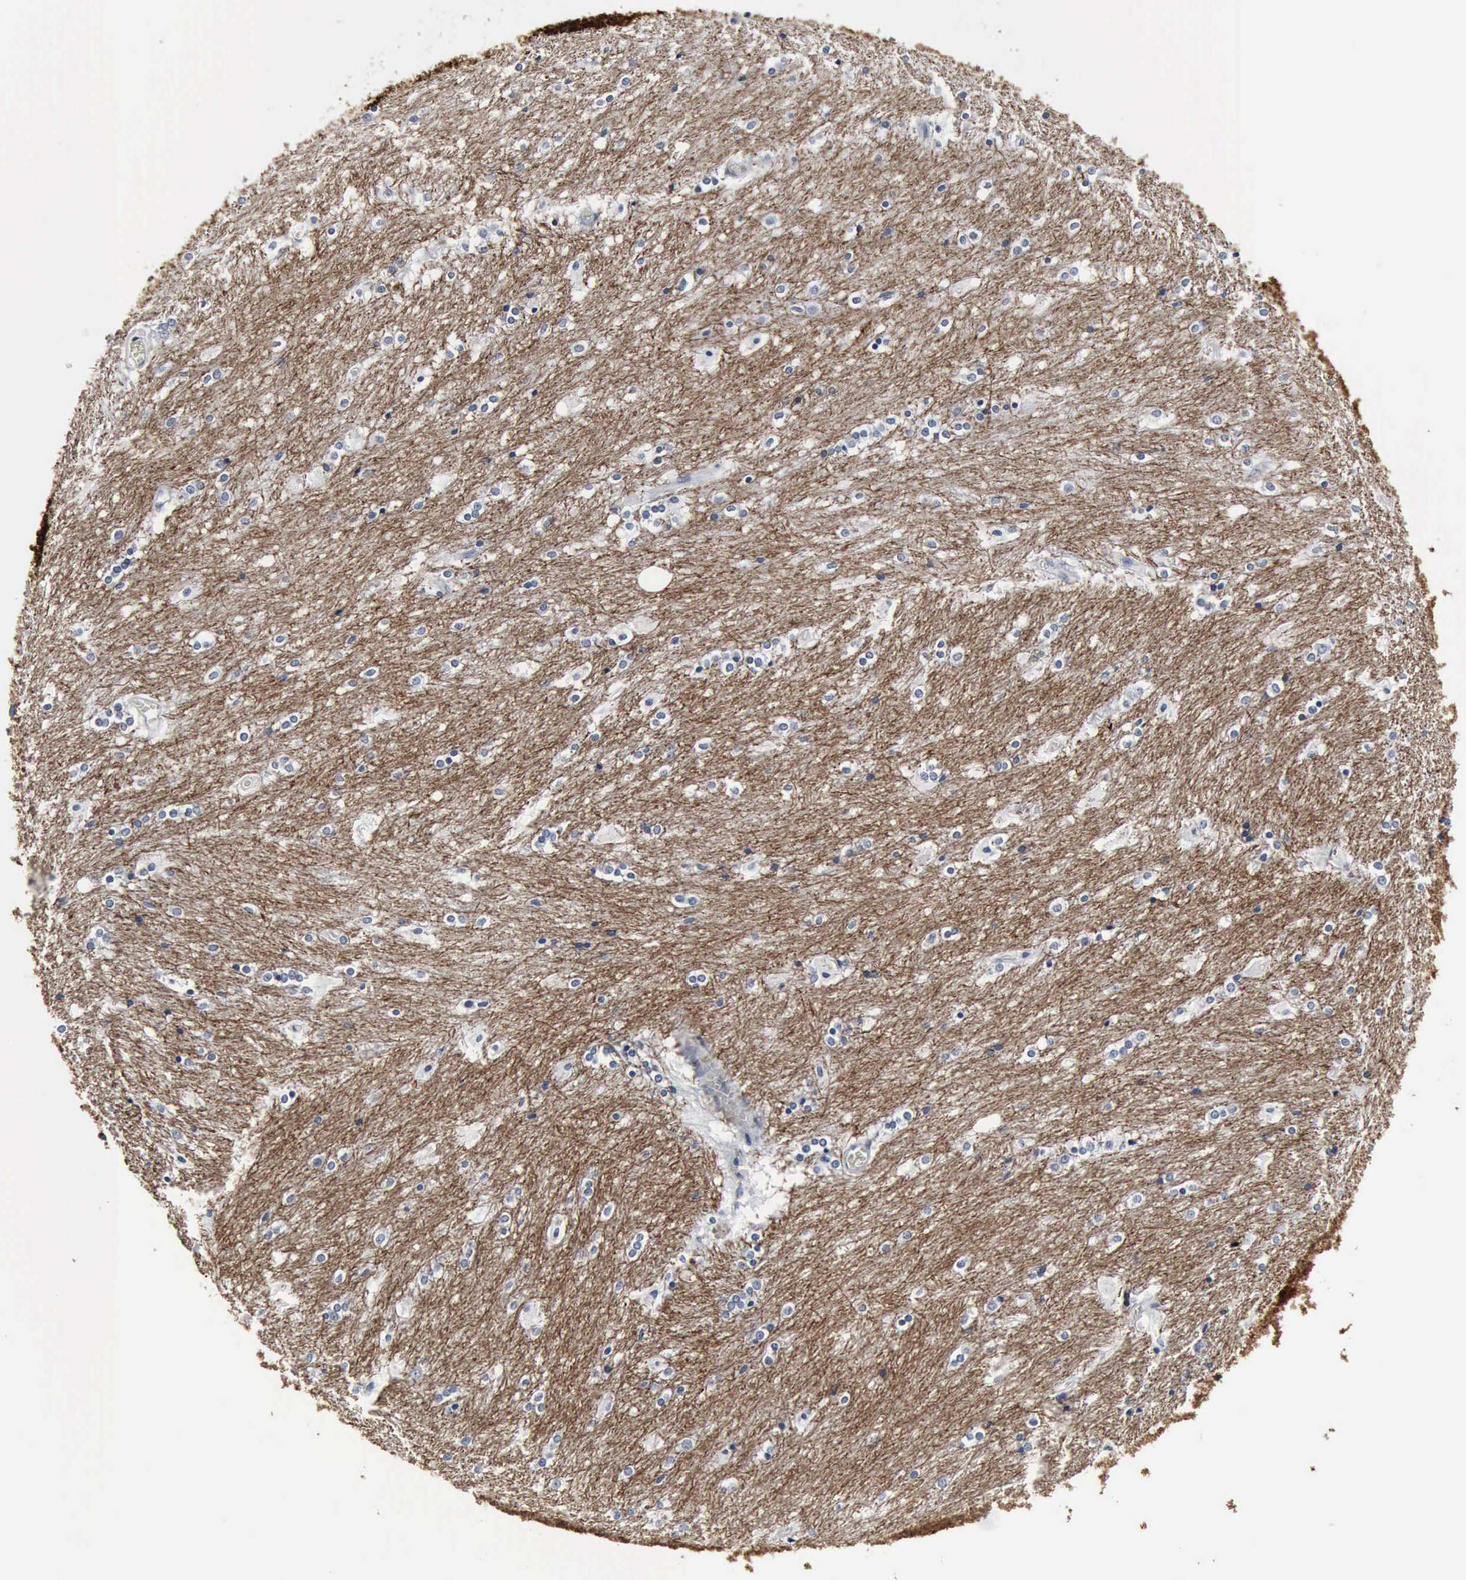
{"staining": {"intensity": "negative", "quantity": "none", "location": "none"}, "tissue": "caudate", "cell_type": "Glial cells", "image_type": "normal", "snomed": [{"axis": "morphology", "description": "Normal tissue, NOS"}, {"axis": "topography", "description": "Lateral ventricle wall"}], "caption": "Glial cells are negative for protein expression in normal human caudate. (Stains: DAB (3,3'-diaminobenzidine) IHC with hematoxylin counter stain, Microscopy: brightfield microscopy at high magnification).", "gene": "SNAP25", "patient": {"sex": "female", "age": 19}}